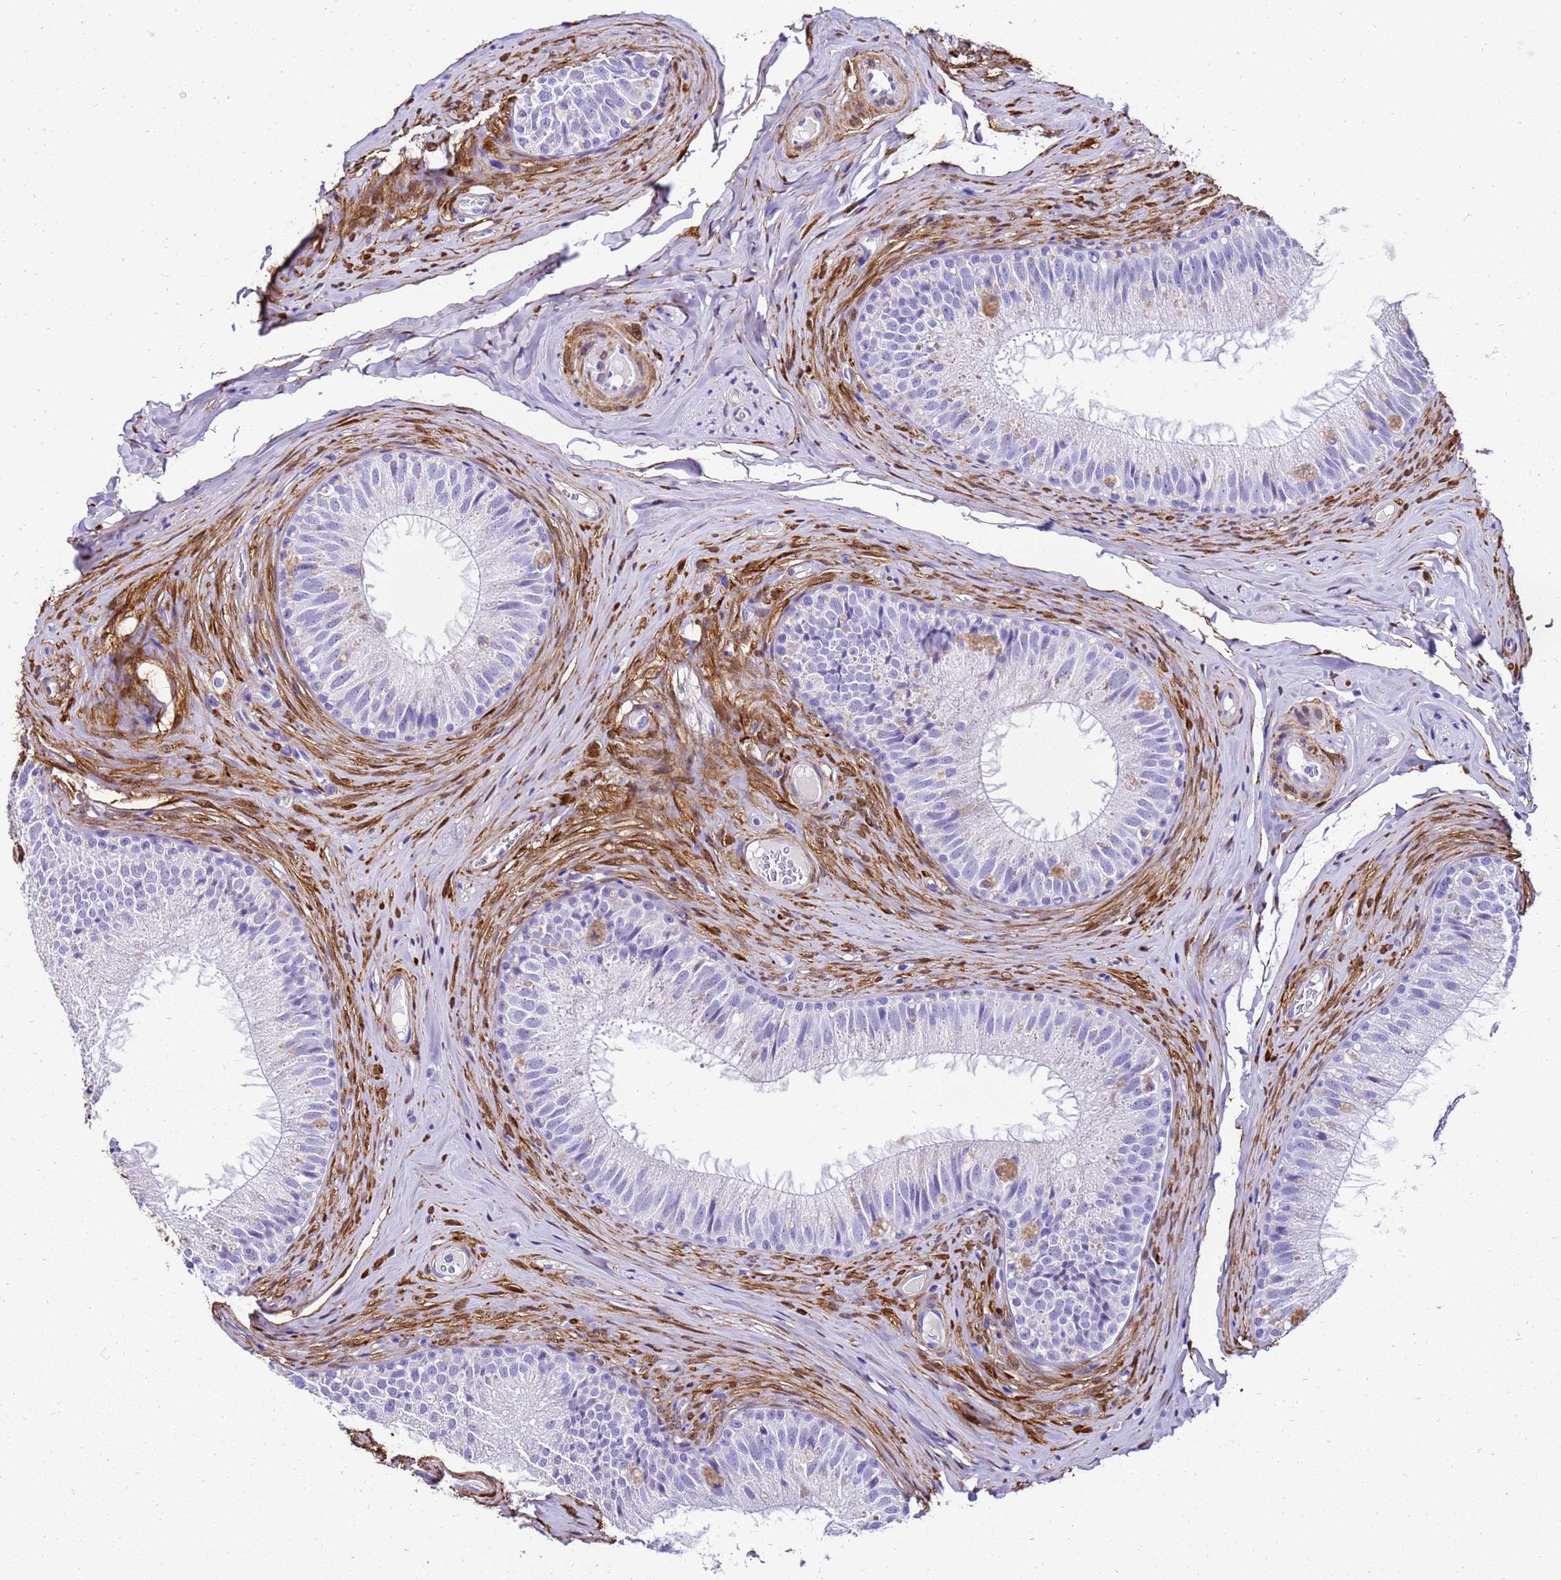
{"staining": {"intensity": "negative", "quantity": "none", "location": "none"}, "tissue": "epididymis", "cell_type": "Glandular cells", "image_type": "normal", "snomed": [{"axis": "morphology", "description": "Normal tissue, NOS"}, {"axis": "topography", "description": "Epididymis"}], "caption": "Glandular cells are negative for protein expression in unremarkable human epididymis. Nuclei are stained in blue.", "gene": "HSPB6", "patient": {"sex": "male", "age": 34}}